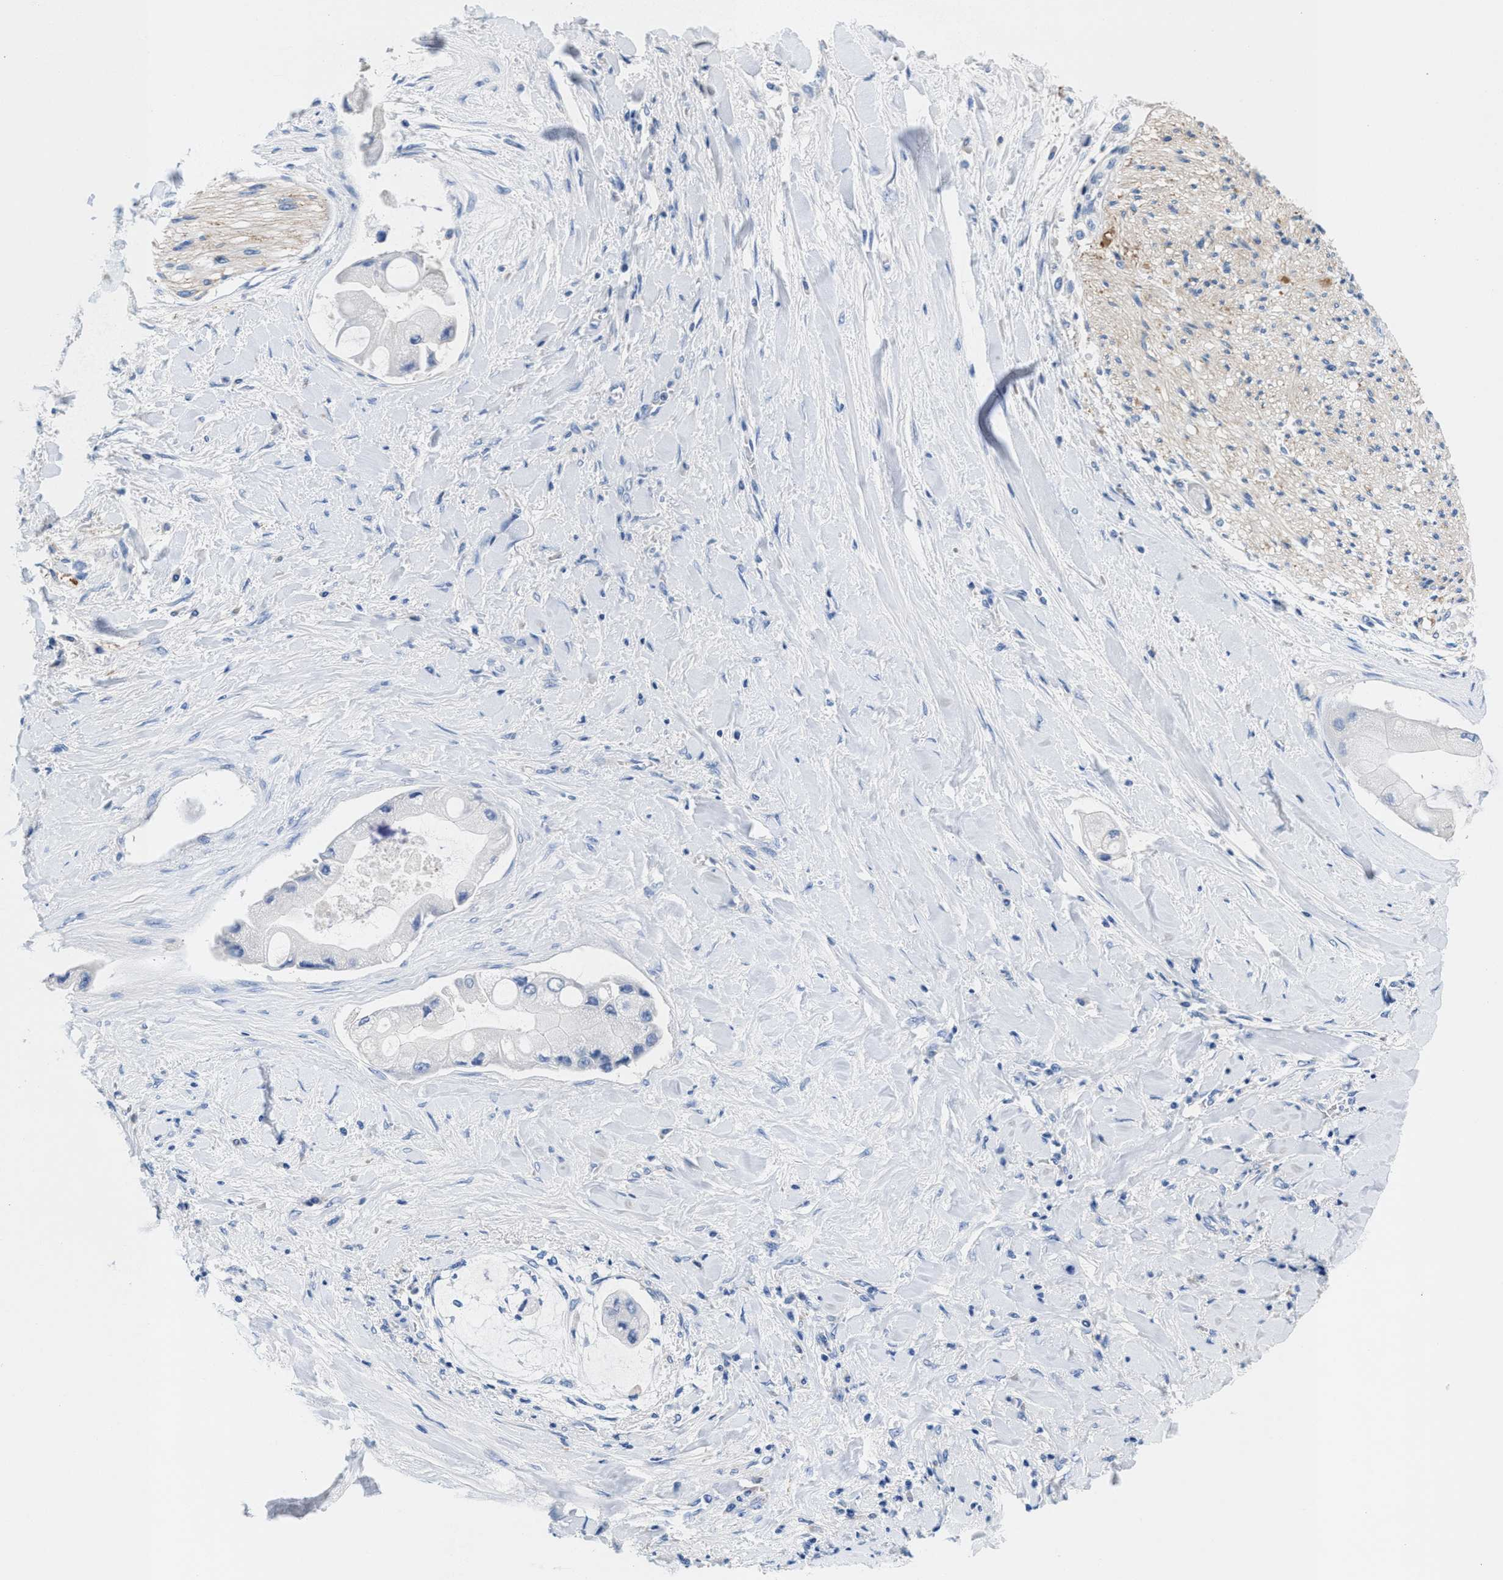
{"staining": {"intensity": "negative", "quantity": "none", "location": "none"}, "tissue": "liver cancer", "cell_type": "Tumor cells", "image_type": "cancer", "snomed": [{"axis": "morphology", "description": "Cholangiocarcinoma"}, {"axis": "topography", "description": "Liver"}], "caption": "Image shows no protein expression in tumor cells of liver cancer (cholangiocarcinoma) tissue.", "gene": "SLFN13", "patient": {"sex": "male", "age": 50}}